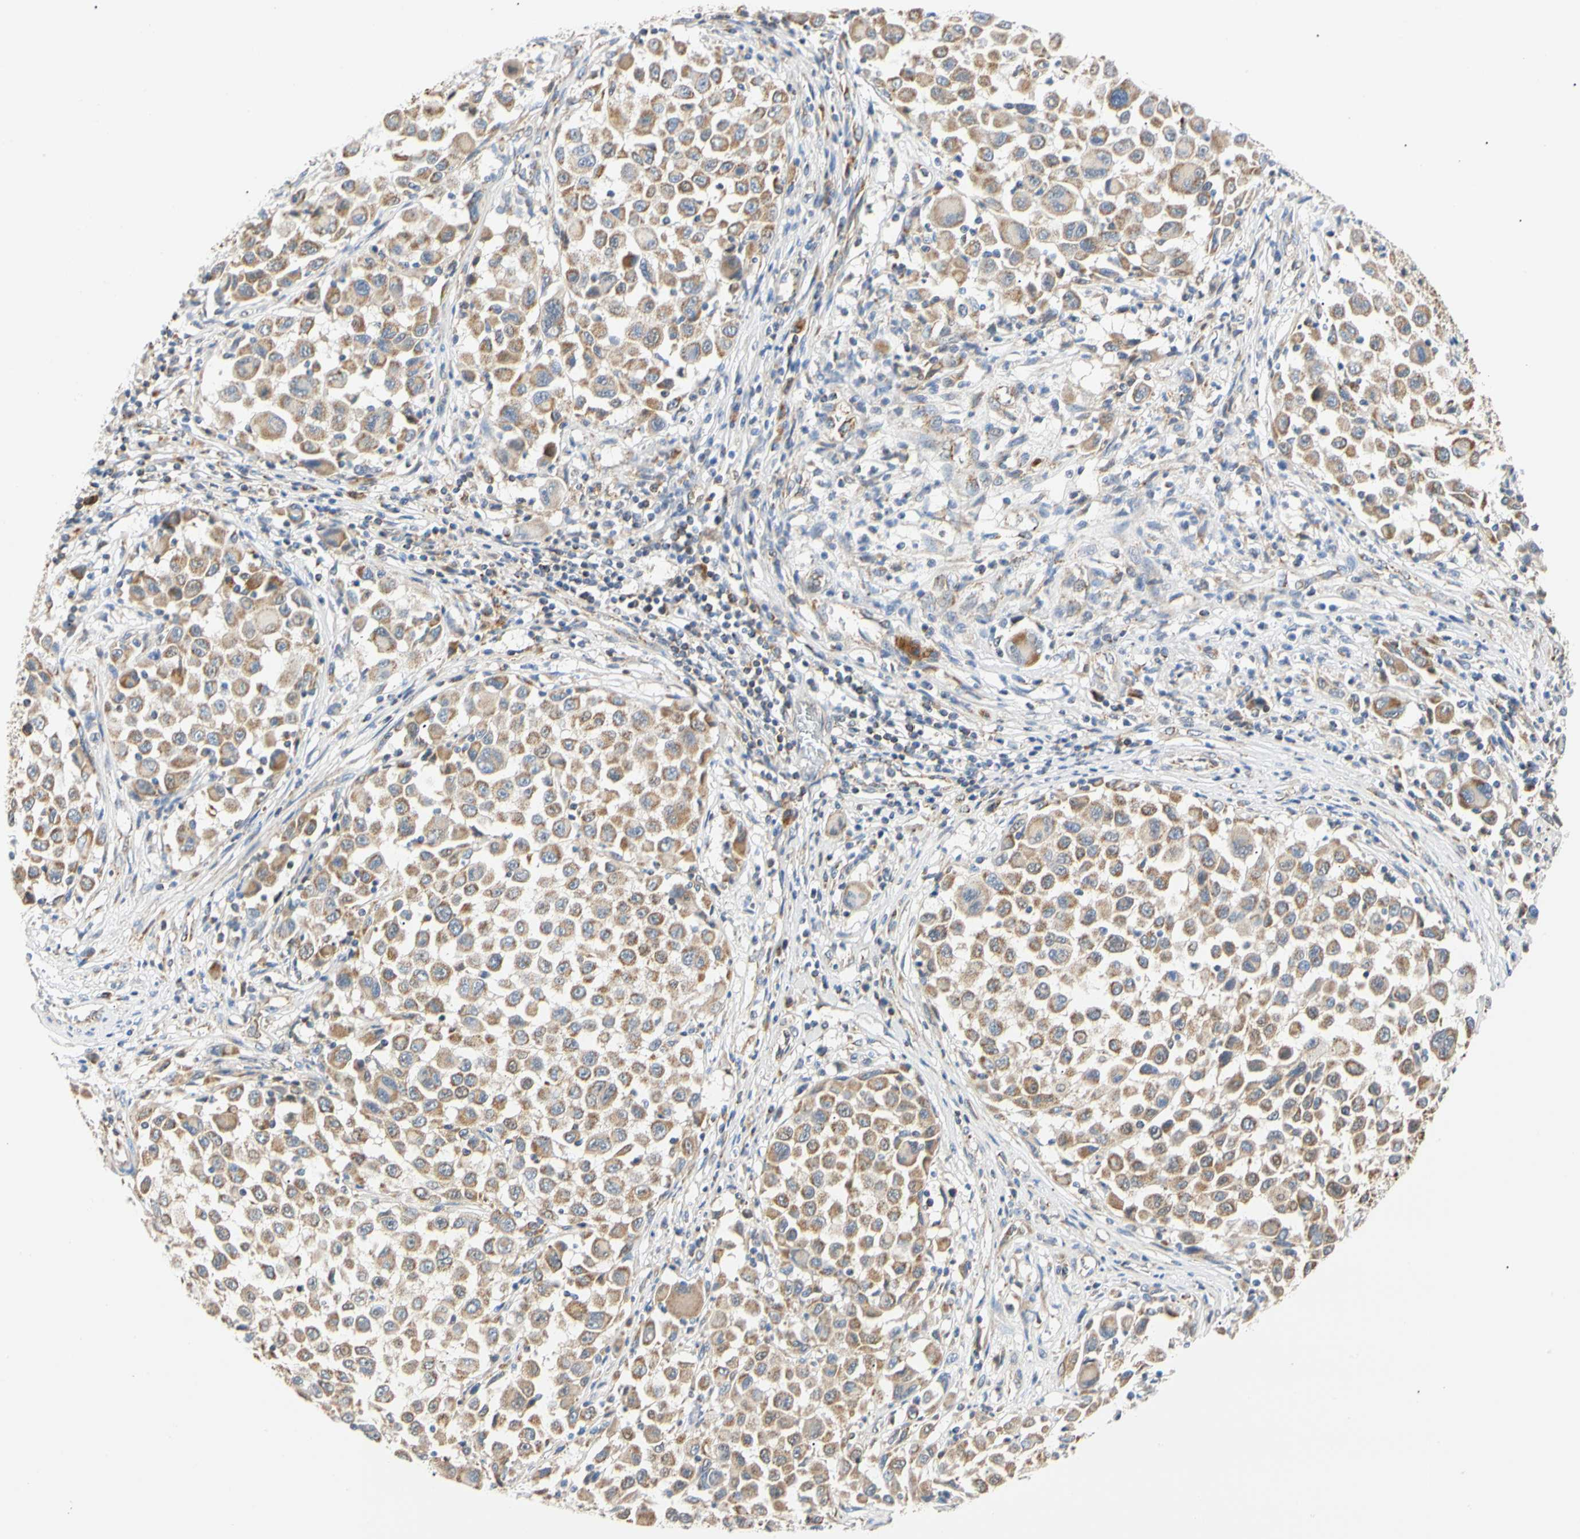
{"staining": {"intensity": "moderate", "quantity": ">75%", "location": "cytoplasmic/membranous"}, "tissue": "melanoma", "cell_type": "Tumor cells", "image_type": "cancer", "snomed": [{"axis": "morphology", "description": "Malignant melanoma, Metastatic site"}, {"axis": "topography", "description": "Lymph node"}], "caption": "A medium amount of moderate cytoplasmic/membranous positivity is appreciated in about >75% of tumor cells in melanoma tissue.", "gene": "ACAT1", "patient": {"sex": "male", "age": 61}}